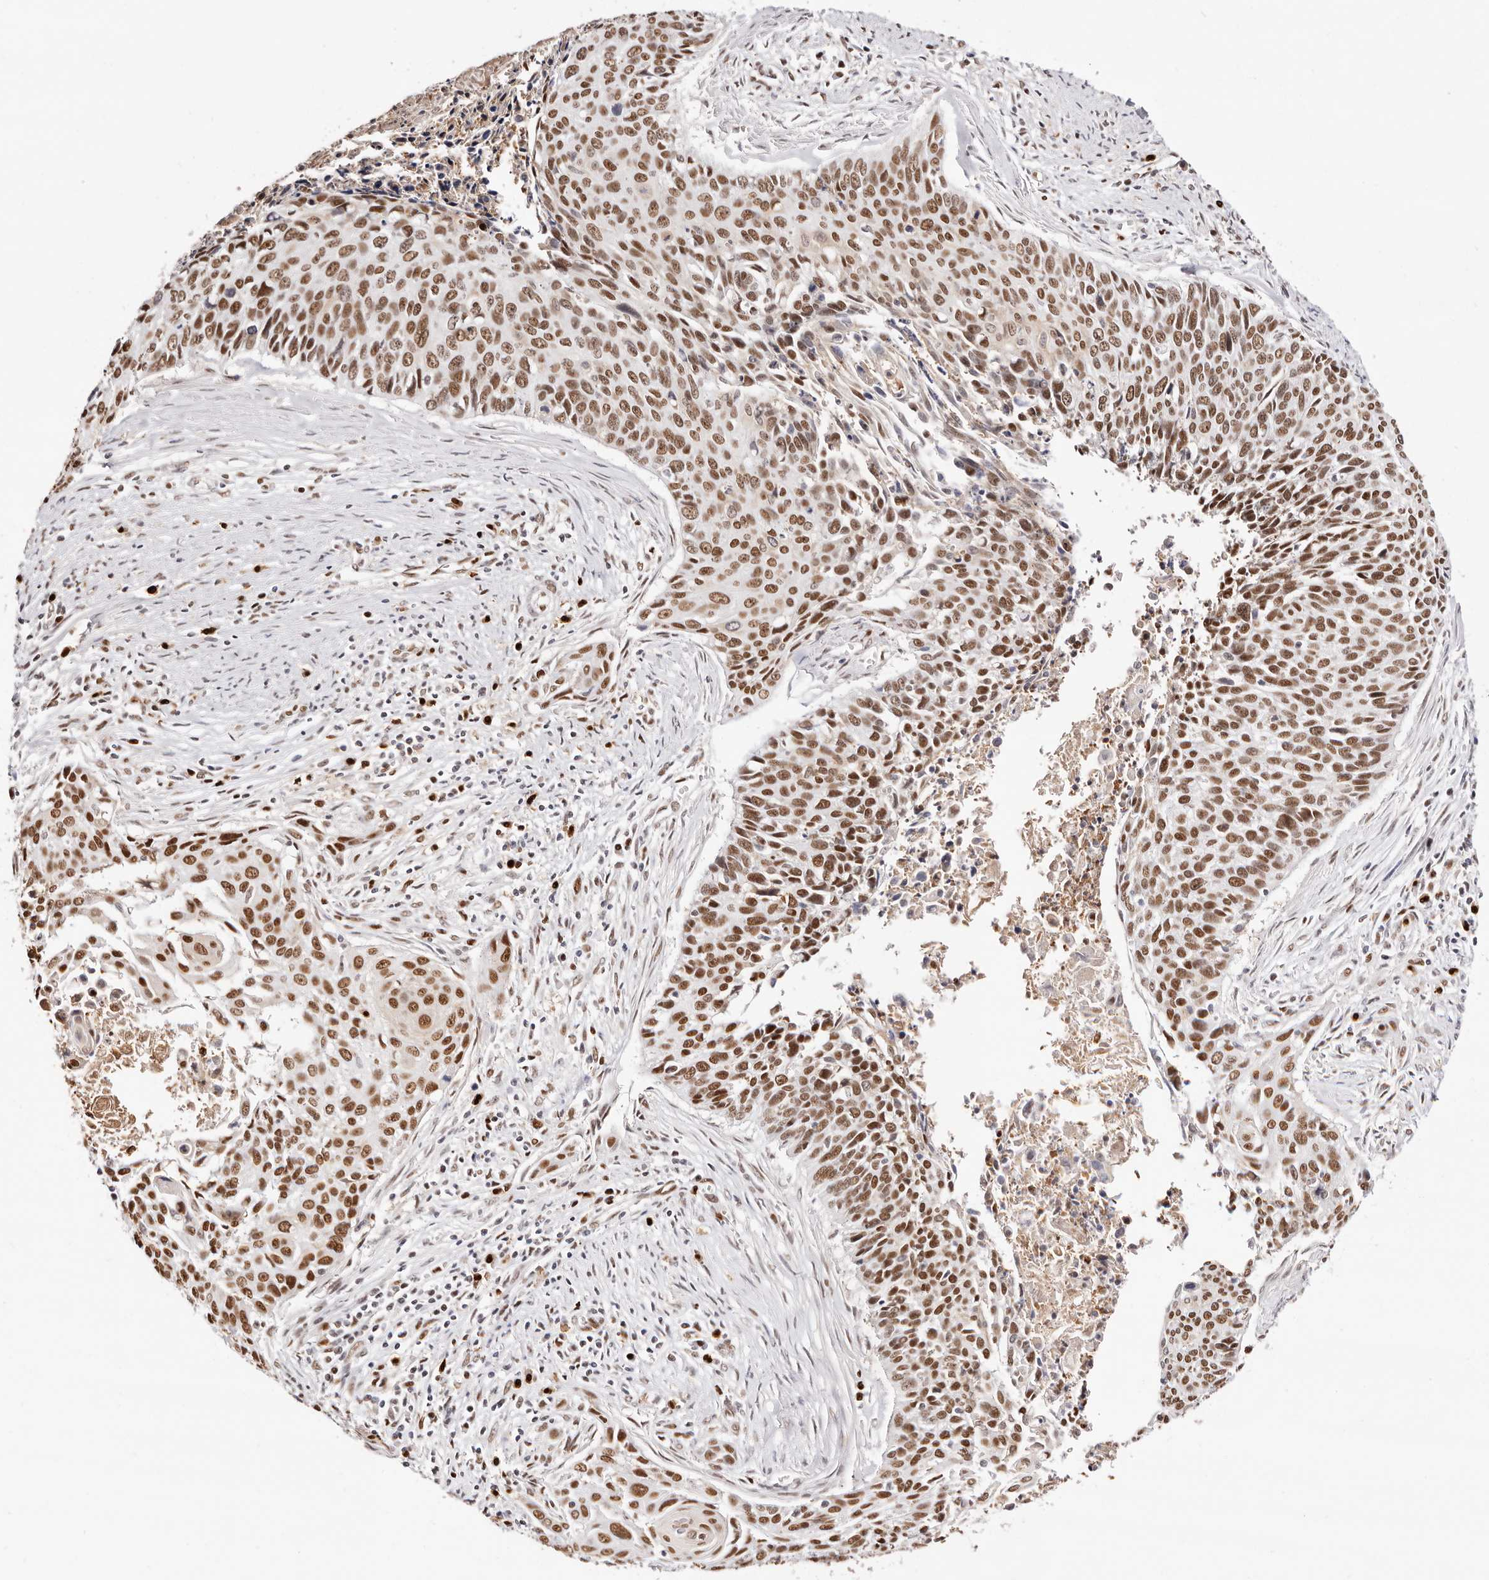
{"staining": {"intensity": "moderate", "quantity": ">75%", "location": "nuclear"}, "tissue": "cervical cancer", "cell_type": "Tumor cells", "image_type": "cancer", "snomed": [{"axis": "morphology", "description": "Squamous cell carcinoma, NOS"}, {"axis": "topography", "description": "Cervix"}], "caption": "Protein analysis of cervical squamous cell carcinoma tissue demonstrates moderate nuclear staining in approximately >75% of tumor cells. The staining was performed using DAB (3,3'-diaminobenzidine), with brown indicating positive protein expression. Nuclei are stained blue with hematoxylin.", "gene": "TKT", "patient": {"sex": "female", "age": 55}}